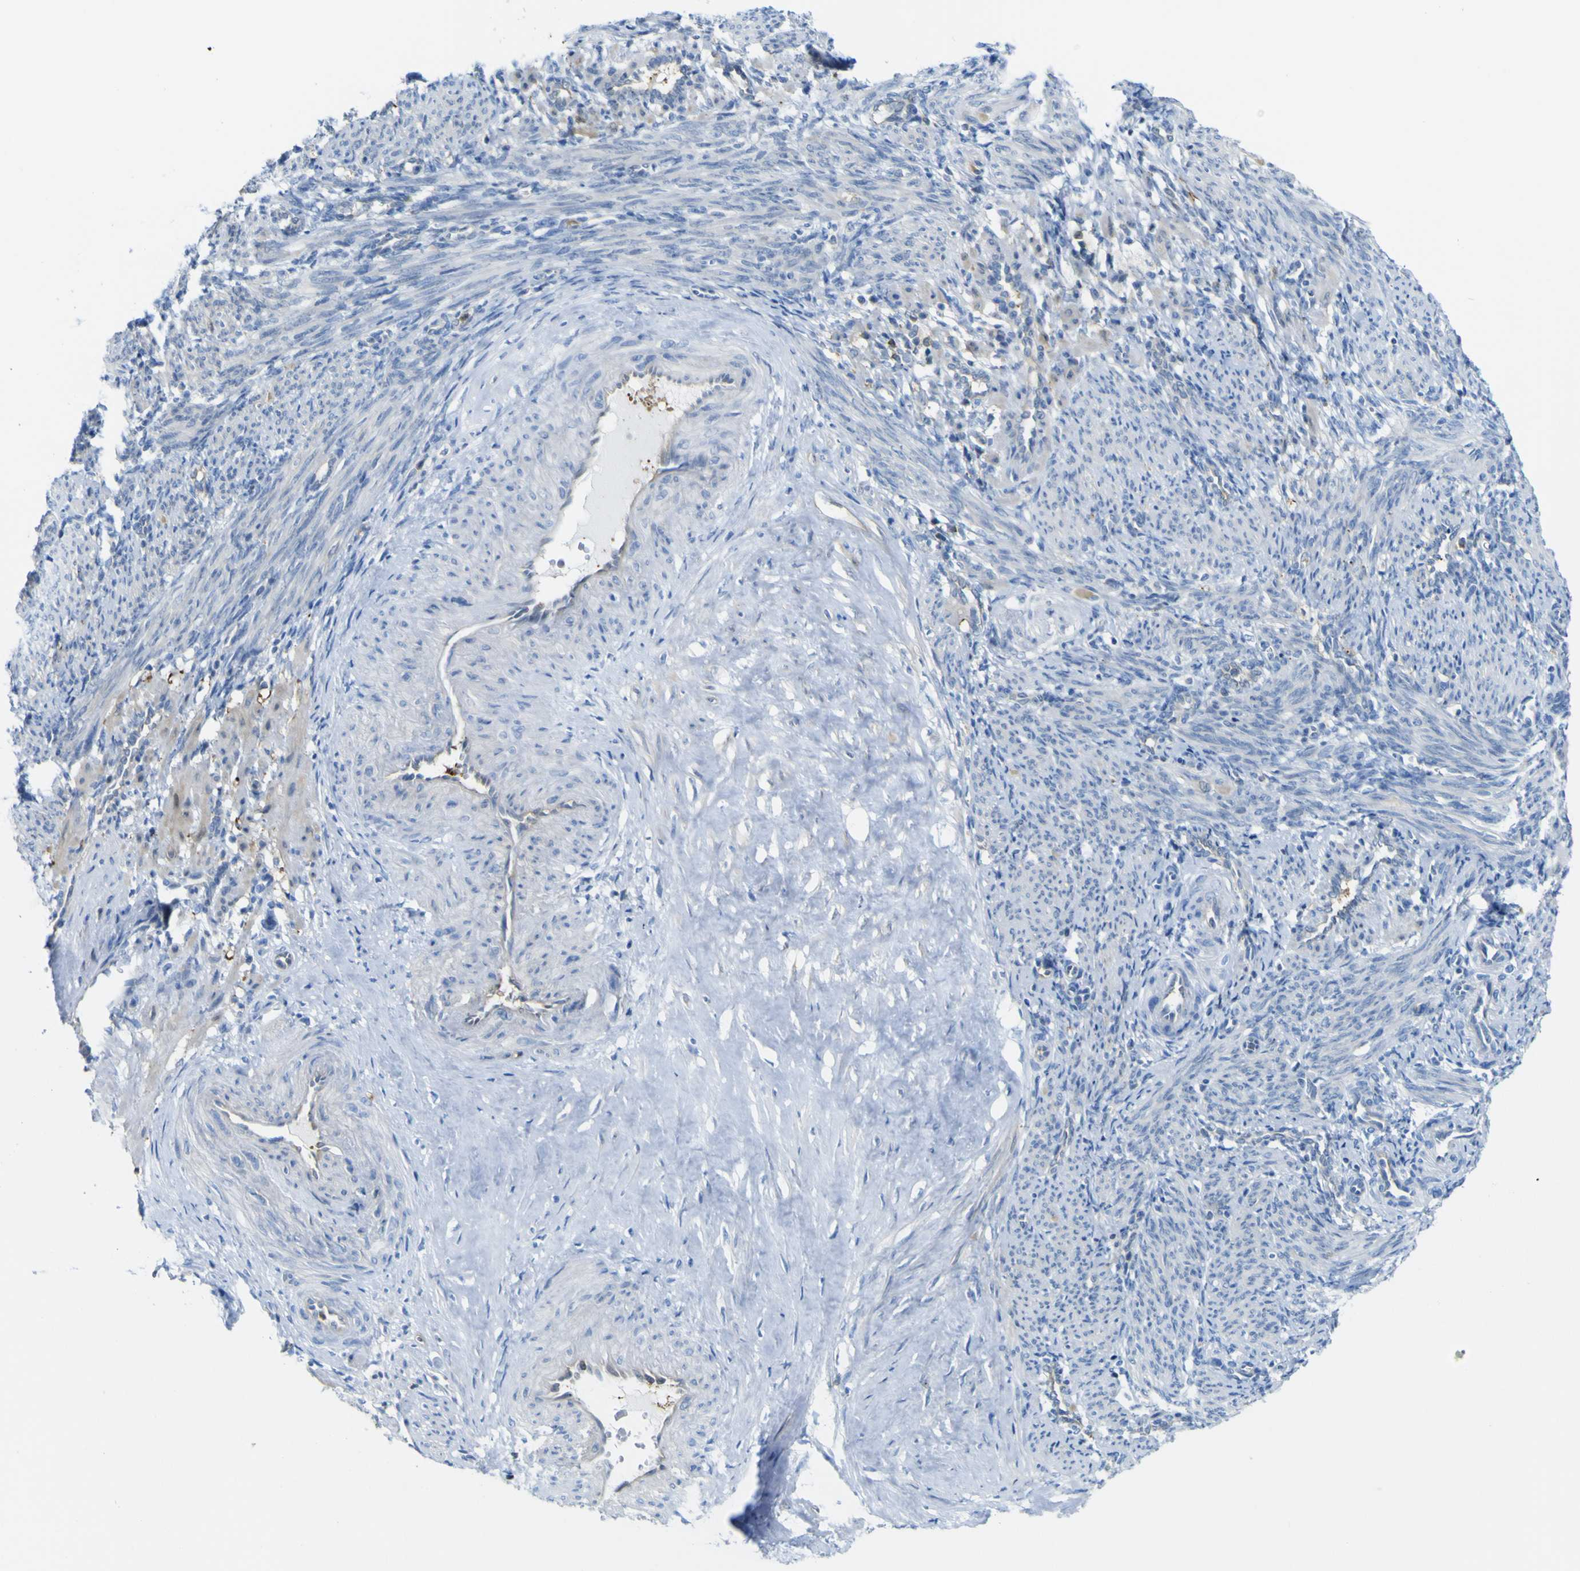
{"staining": {"intensity": "weak", "quantity": "<25%", "location": "cytoplasmic/membranous"}, "tissue": "smooth muscle", "cell_type": "Smooth muscle cells", "image_type": "normal", "snomed": [{"axis": "morphology", "description": "Normal tissue, NOS"}, {"axis": "topography", "description": "Endometrium"}], "caption": "Smooth muscle cells are negative for protein expression in normal human smooth muscle. The staining was performed using DAB to visualize the protein expression in brown, while the nuclei were stained in blue with hematoxylin (Magnification: 20x).", "gene": "ABHD3", "patient": {"sex": "female", "age": 33}}